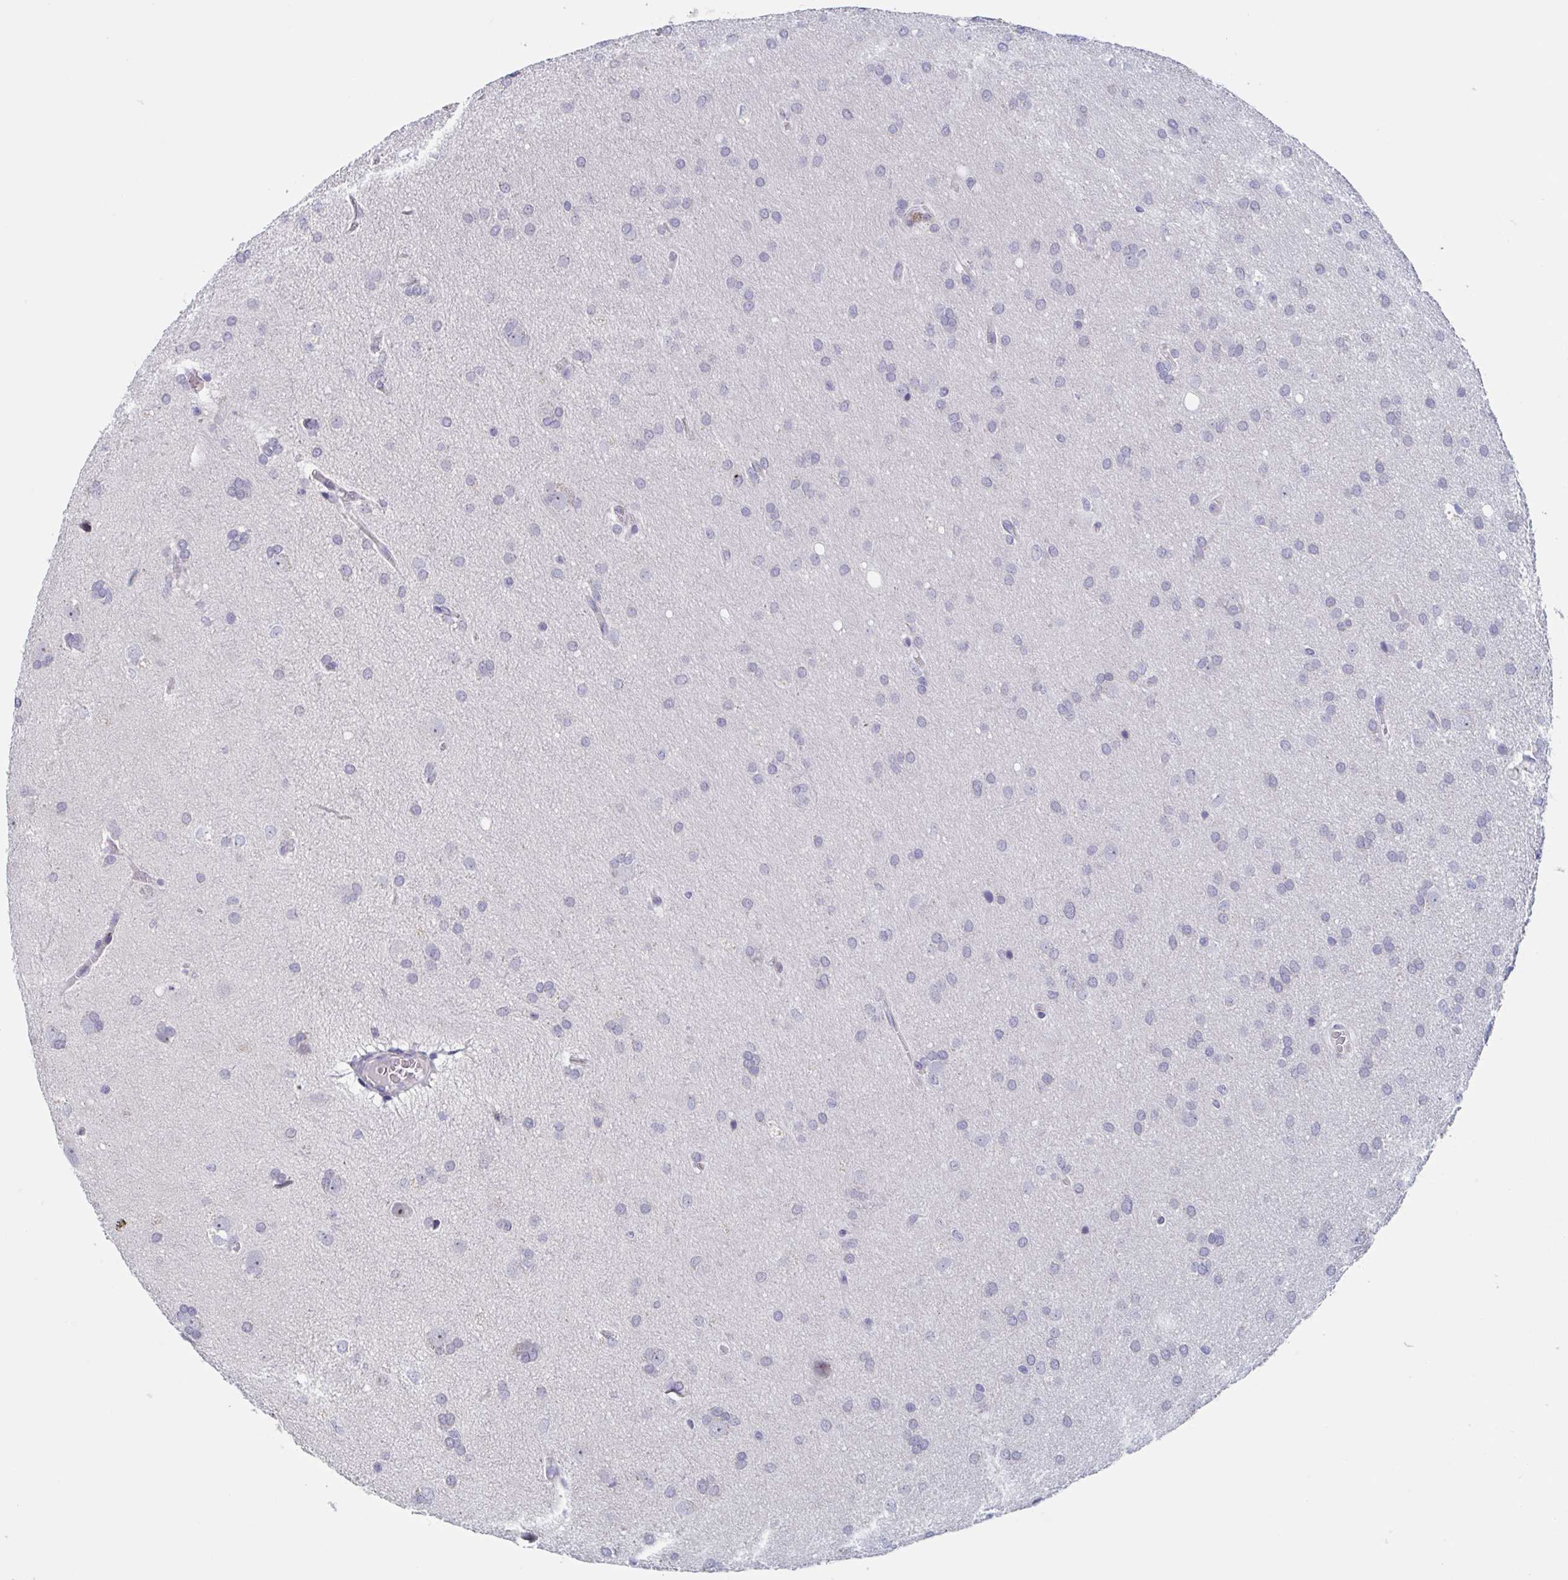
{"staining": {"intensity": "negative", "quantity": "none", "location": "none"}, "tissue": "glioma", "cell_type": "Tumor cells", "image_type": "cancer", "snomed": [{"axis": "morphology", "description": "Glioma, malignant, Low grade"}, {"axis": "topography", "description": "Brain"}], "caption": "Immunohistochemistry of glioma shows no positivity in tumor cells.", "gene": "ST14", "patient": {"sex": "female", "age": 54}}